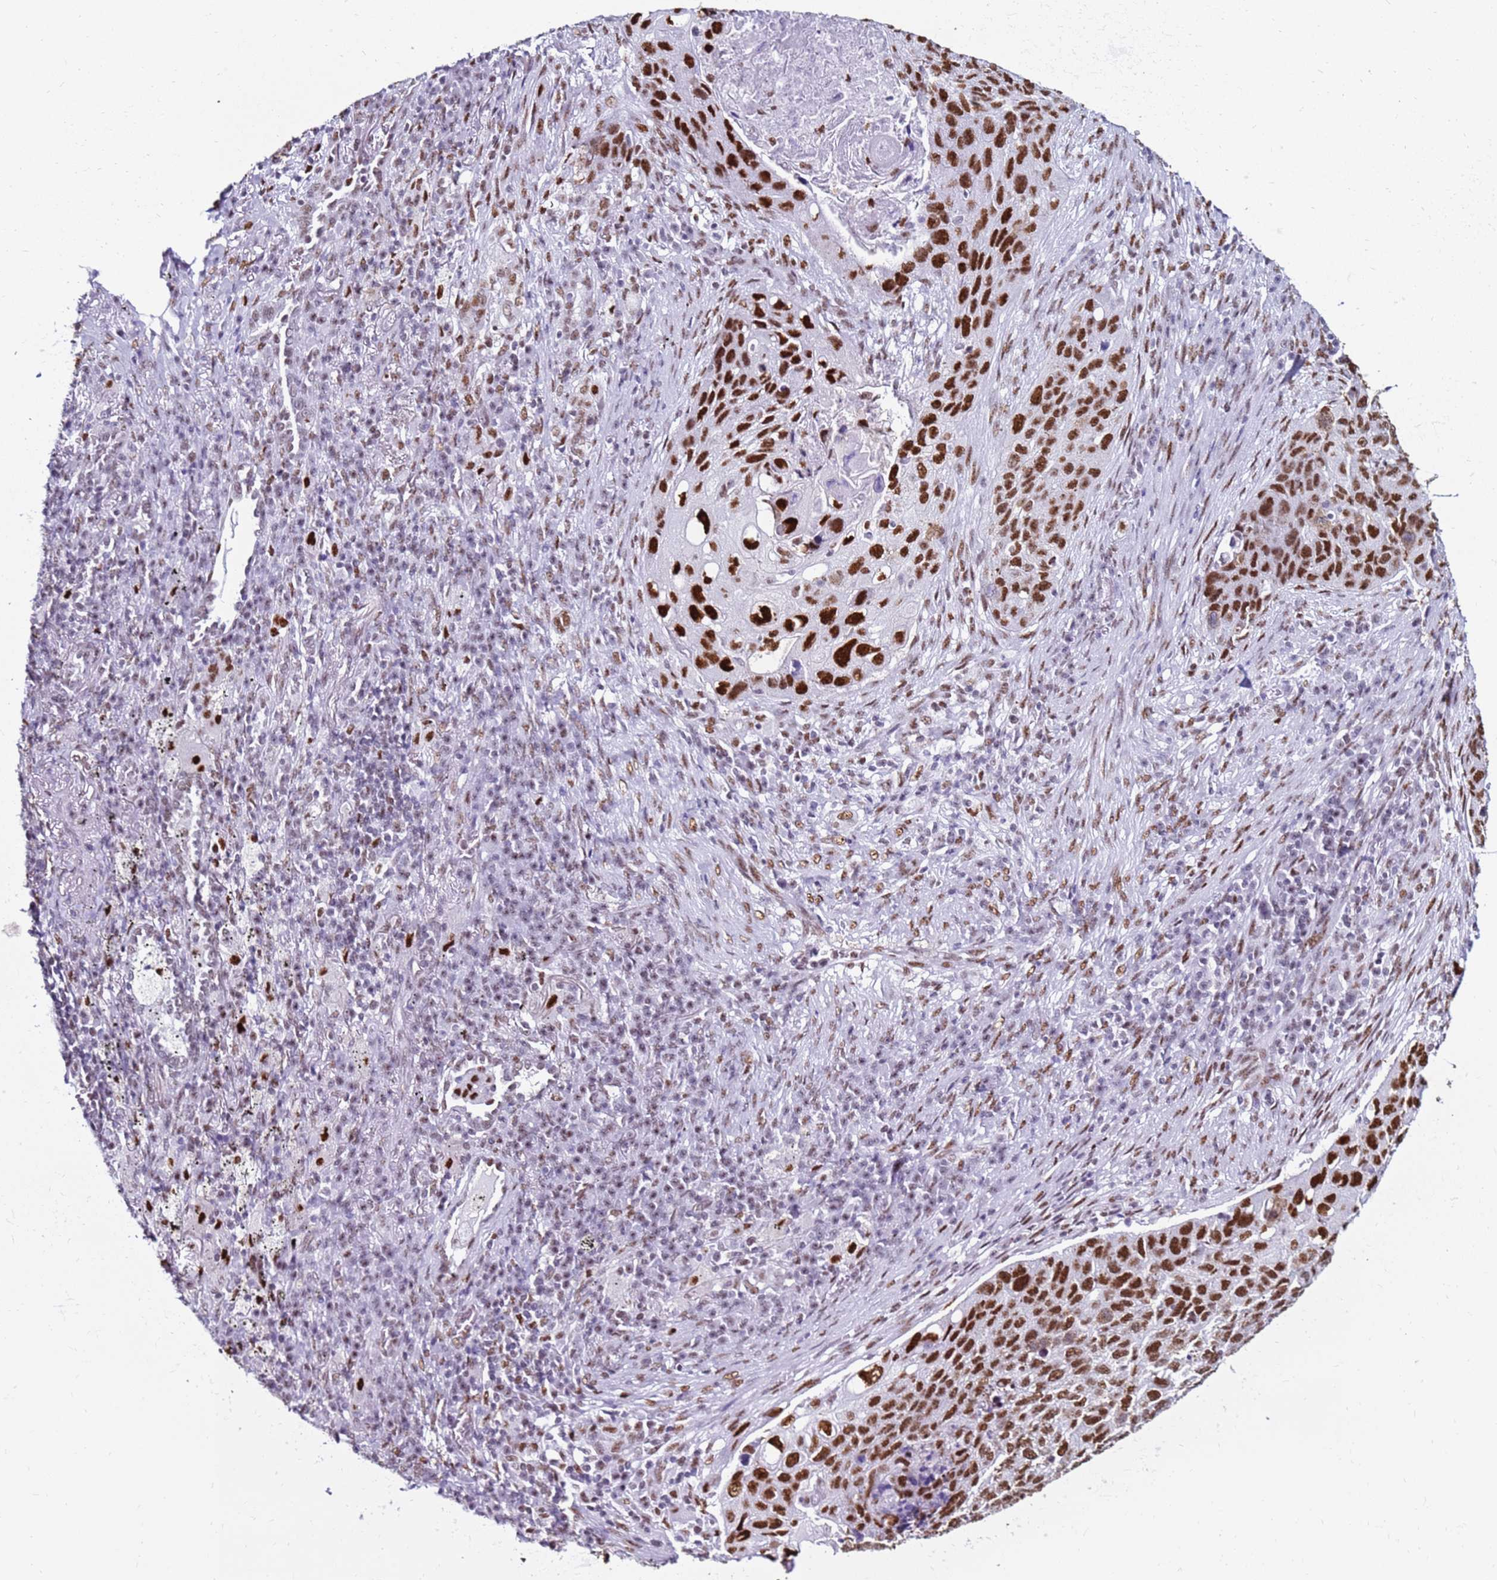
{"staining": {"intensity": "strong", "quantity": ">75%", "location": "nuclear"}, "tissue": "lung cancer", "cell_type": "Tumor cells", "image_type": "cancer", "snomed": [{"axis": "morphology", "description": "Squamous cell carcinoma, NOS"}, {"axis": "topography", "description": "Lung"}], "caption": "Immunohistochemical staining of lung cancer displays high levels of strong nuclear staining in approximately >75% of tumor cells.", "gene": "KPNA4", "patient": {"sex": "female", "age": 63}}